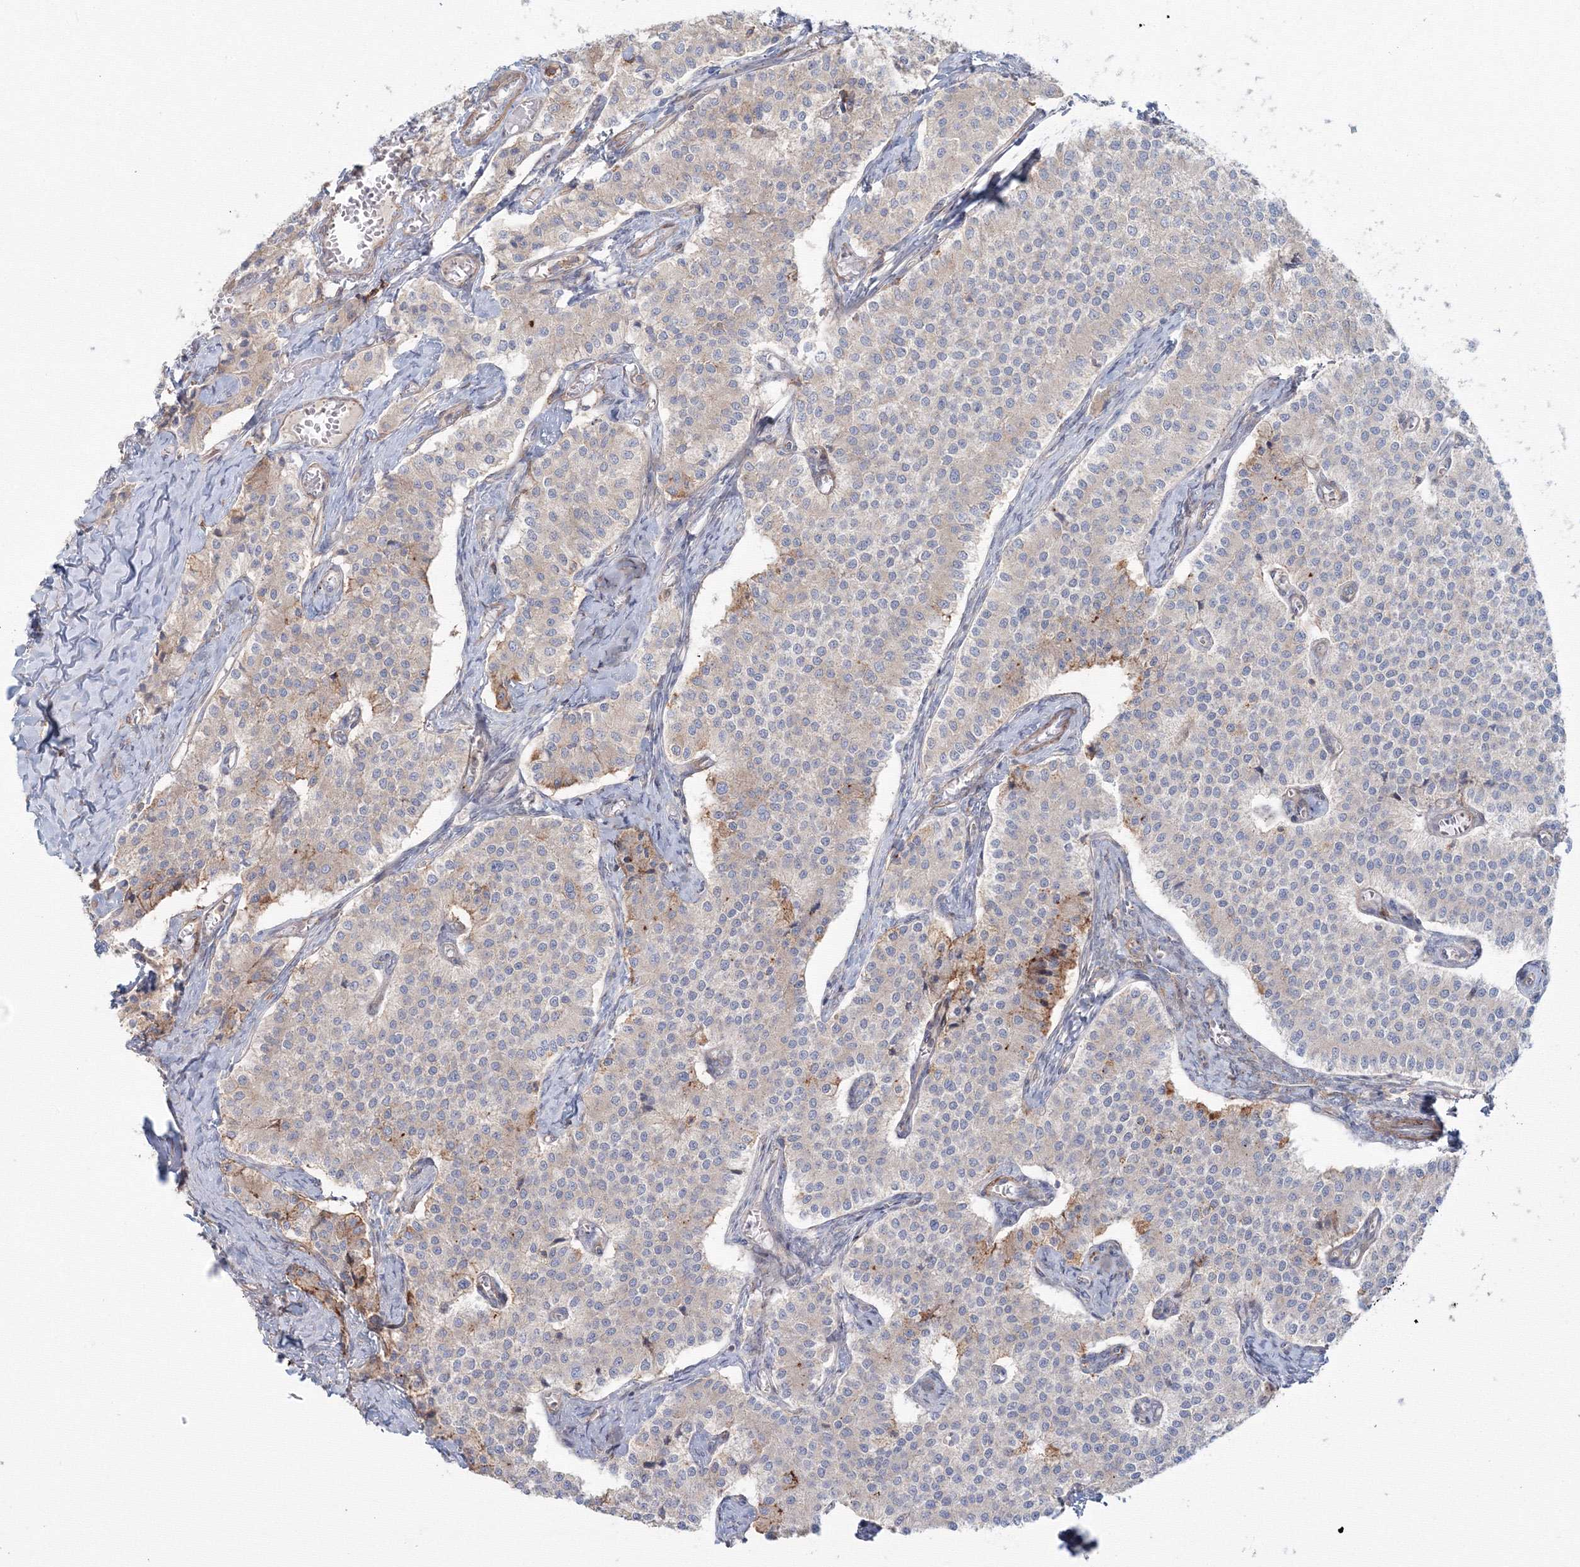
{"staining": {"intensity": "negative", "quantity": "none", "location": "none"}, "tissue": "carcinoid", "cell_type": "Tumor cells", "image_type": "cancer", "snomed": [{"axis": "morphology", "description": "Carcinoid, malignant, NOS"}, {"axis": "topography", "description": "Colon"}], "caption": "This is an IHC image of human carcinoid. There is no positivity in tumor cells.", "gene": "SH3PXD2A", "patient": {"sex": "female", "age": 52}}